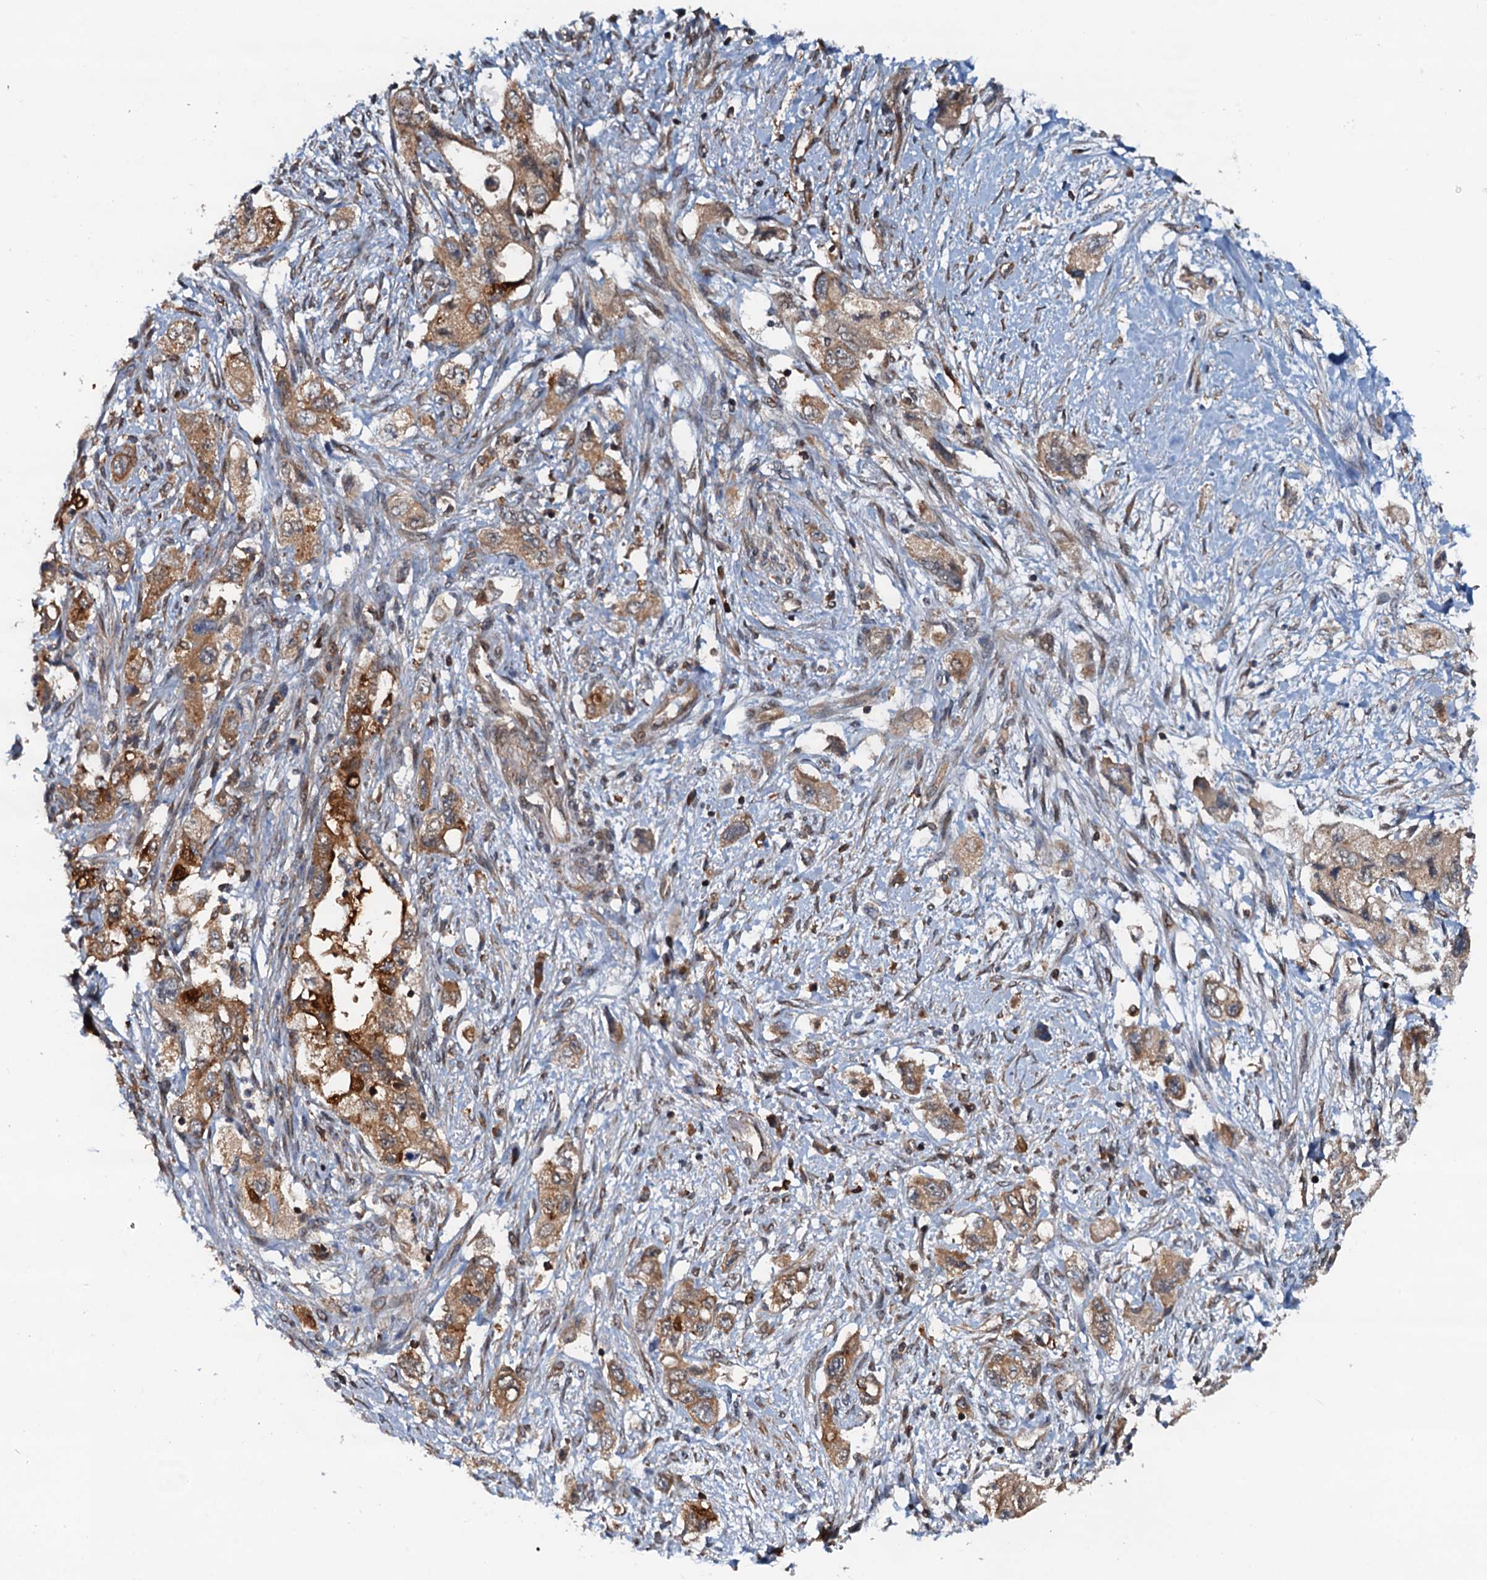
{"staining": {"intensity": "moderate", "quantity": ">75%", "location": "cytoplasmic/membranous"}, "tissue": "pancreatic cancer", "cell_type": "Tumor cells", "image_type": "cancer", "snomed": [{"axis": "morphology", "description": "Adenocarcinoma, NOS"}, {"axis": "topography", "description": "Pancreas"}], "caption": "Protein analysis of pancreatic adenocarcinoma tissue demonstrates moderate cytoplasmic/membranous staining in about >75% of tumor cells. (DAB (3,3'-diaminobenzidine) IHC with brightfield microscopy, high magnification).", "gene": "AAGAB", "patient": {"sex": "female", "age": 73}}